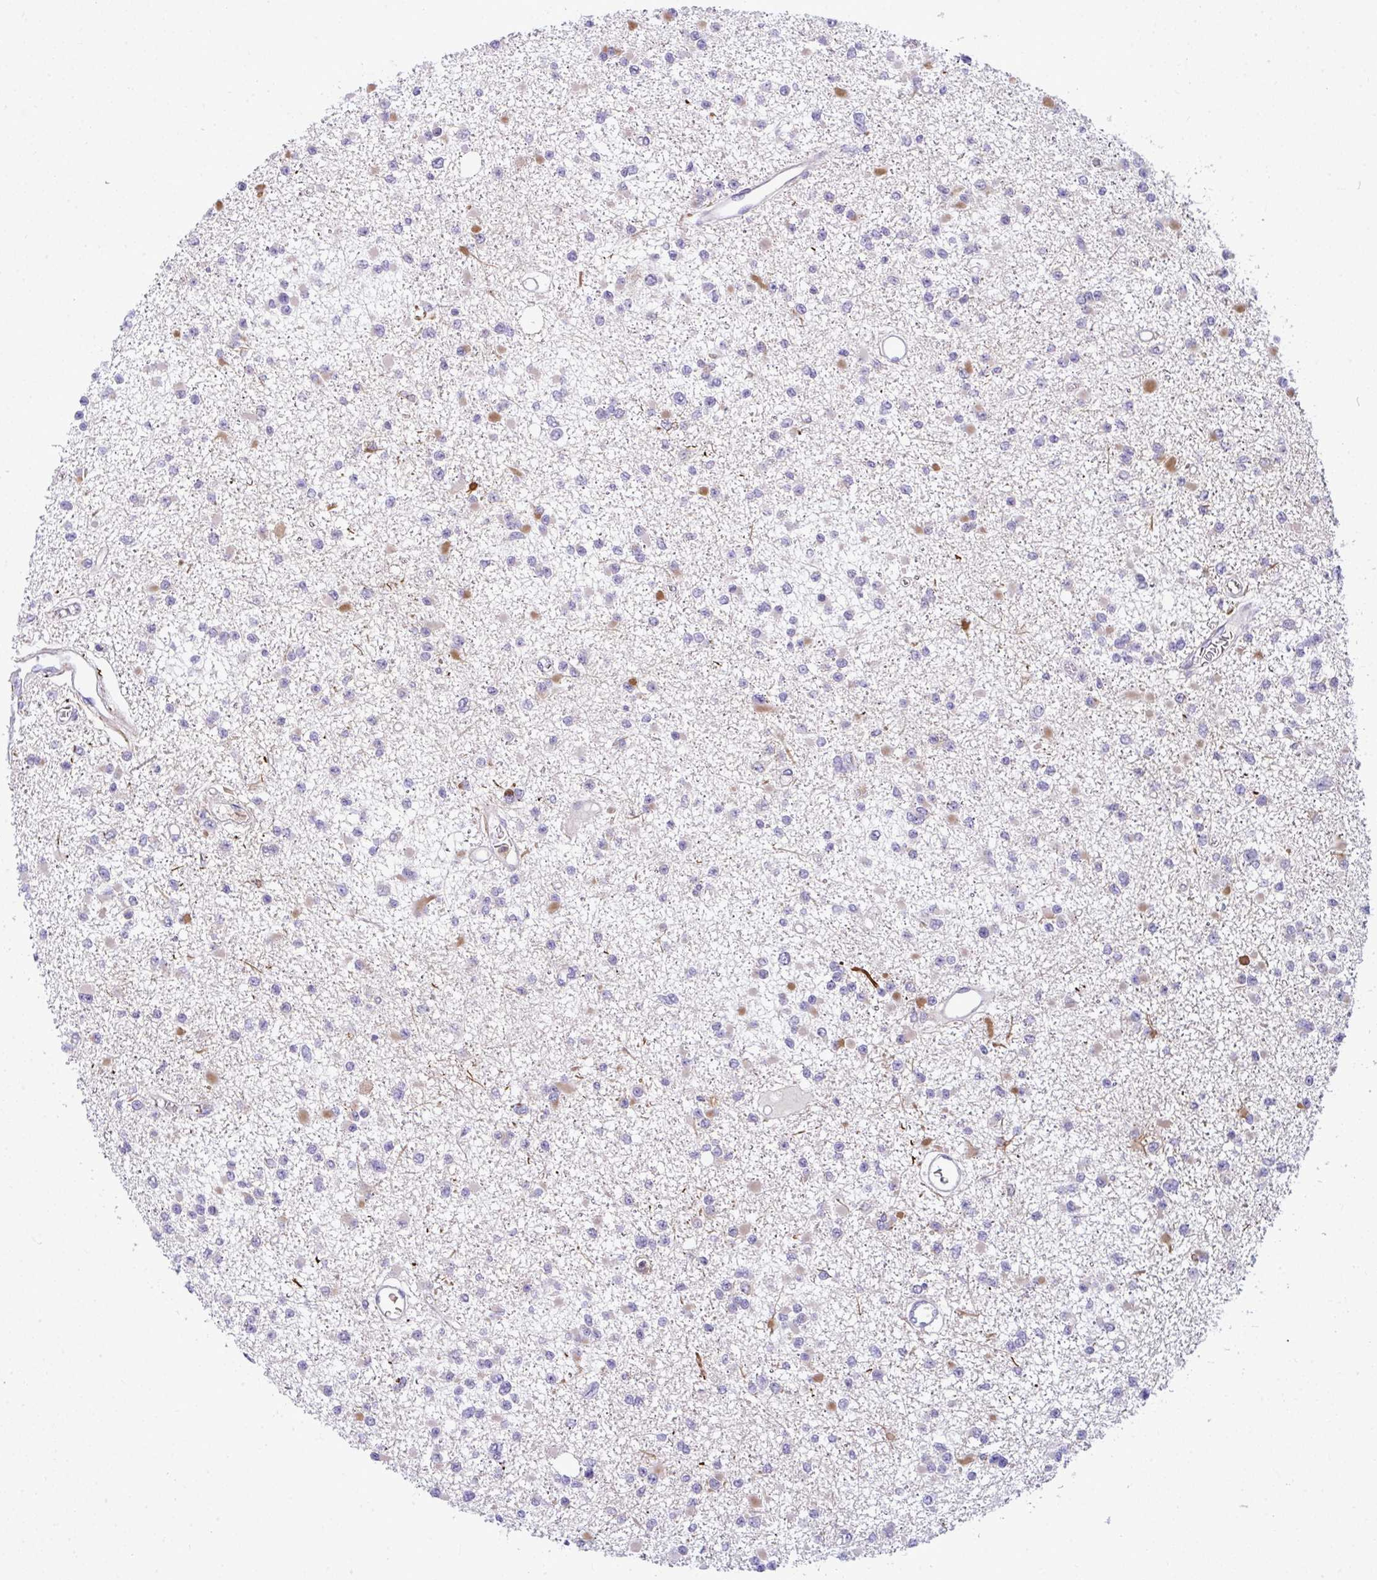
{"staining": {"intensity": "negative", "quantity": "none", "location": "none"}, "tissue": "glioma", "cell_type": "Tumor cells", "image_type": "cancer", "snomed": [{"axis": "morphology", "description": "Glioma, malignant, Low grade"}, {"axis": "topography", "description": "Brain"}], "caption": "The image displays no staining of tumor cells in glioma.", "gene": "SLC30A6", "patient": {"sex": "female", "age": 22}}